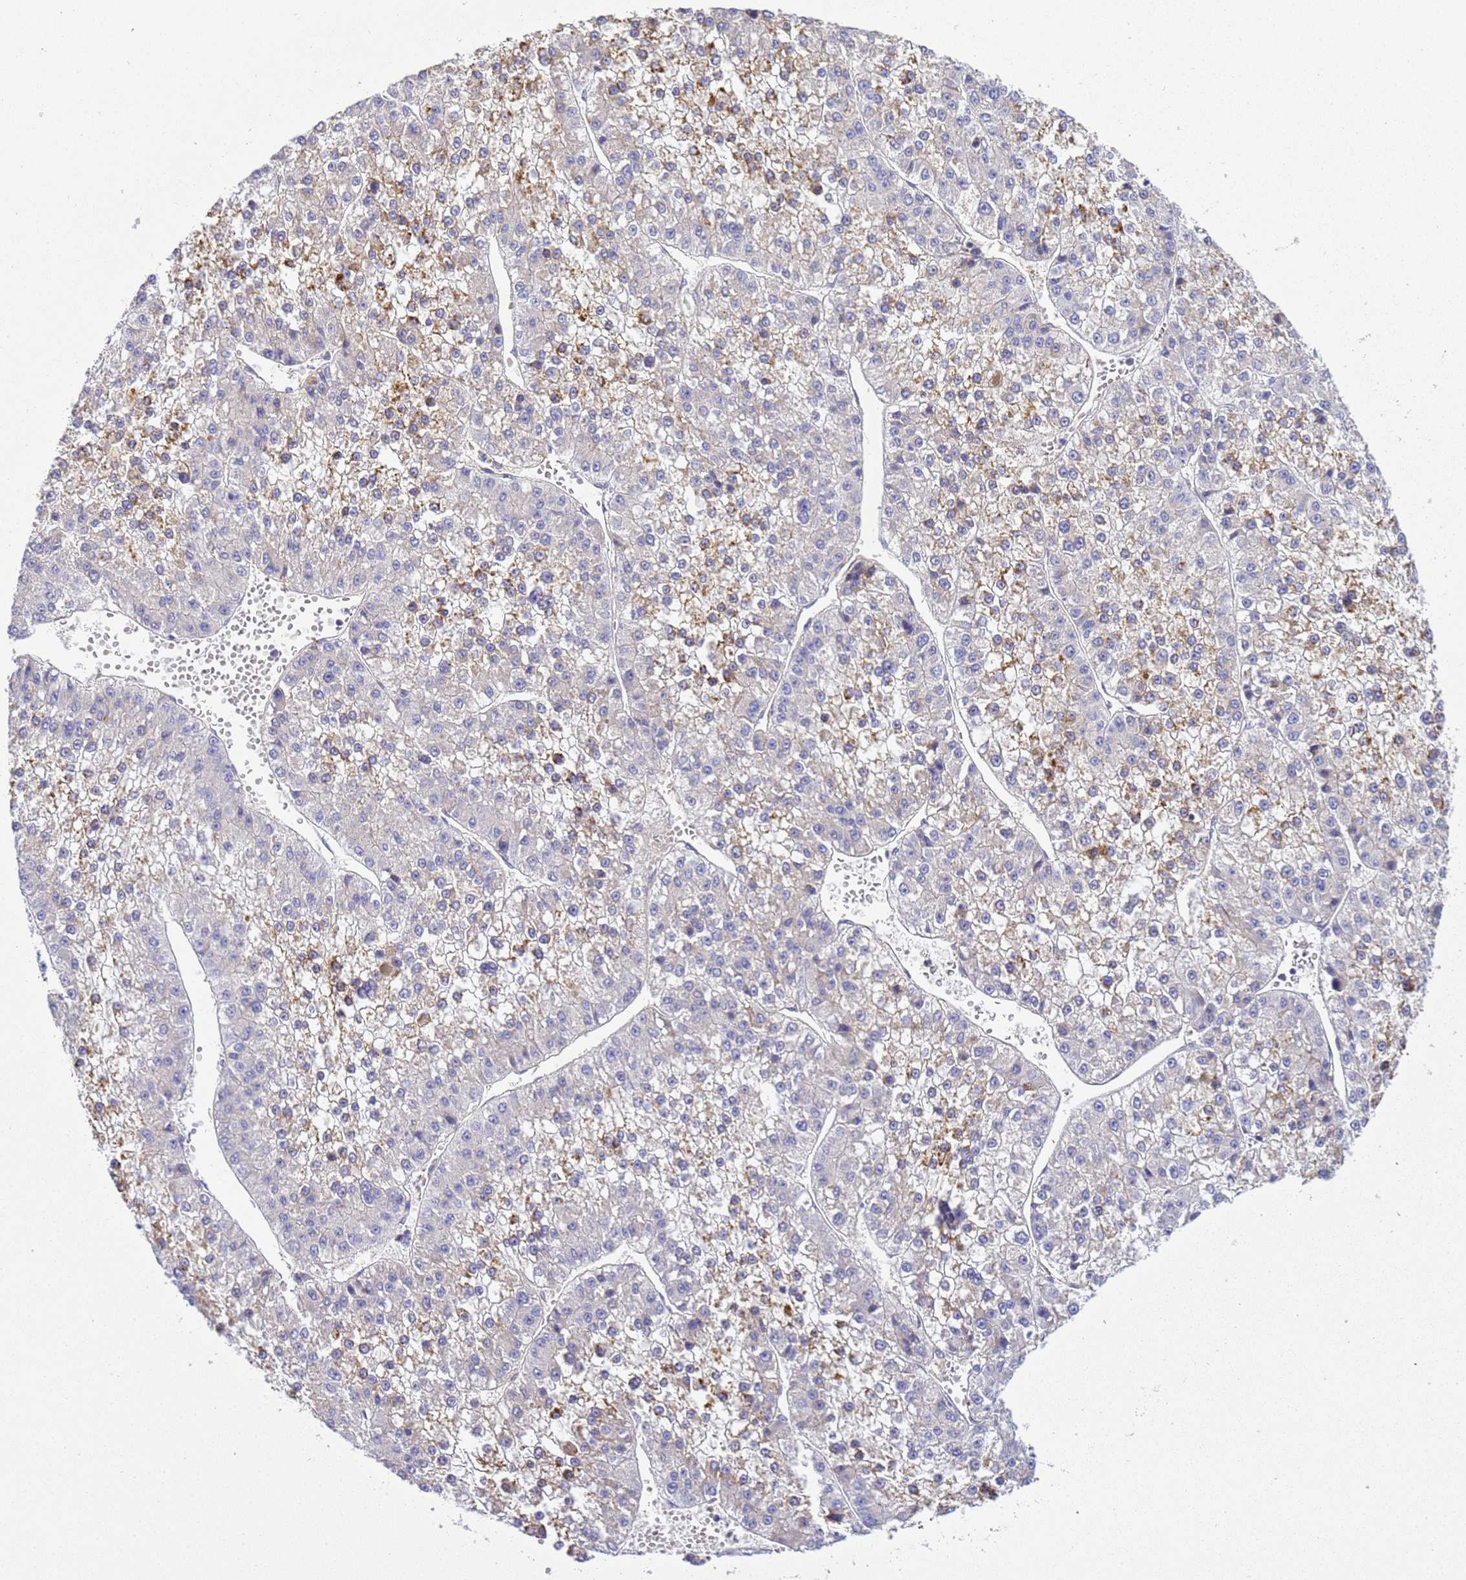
{"staining": {"intensity": "moderate", "quantity": "<25%", "location": "cytoplasmic/membranous"}, "tissue": "liver cancer", "cell_type": "Tumor cells", "image_type": "cancer", "snomed": [{"axis": "morphology", "description": "Carcinoma, Hepatocellular, NOS"}, {"axis": "topography", "description": "Liver"}], "caption": "Immunohistochemistry of human liver cancer (hepatocellular carcinoma) displays low levels of moderate cytoplasmic/membranous positivity in about <25% of tumor cells.", "gene": "TBCD", "patient": {"sex": "female", "age": 73}}